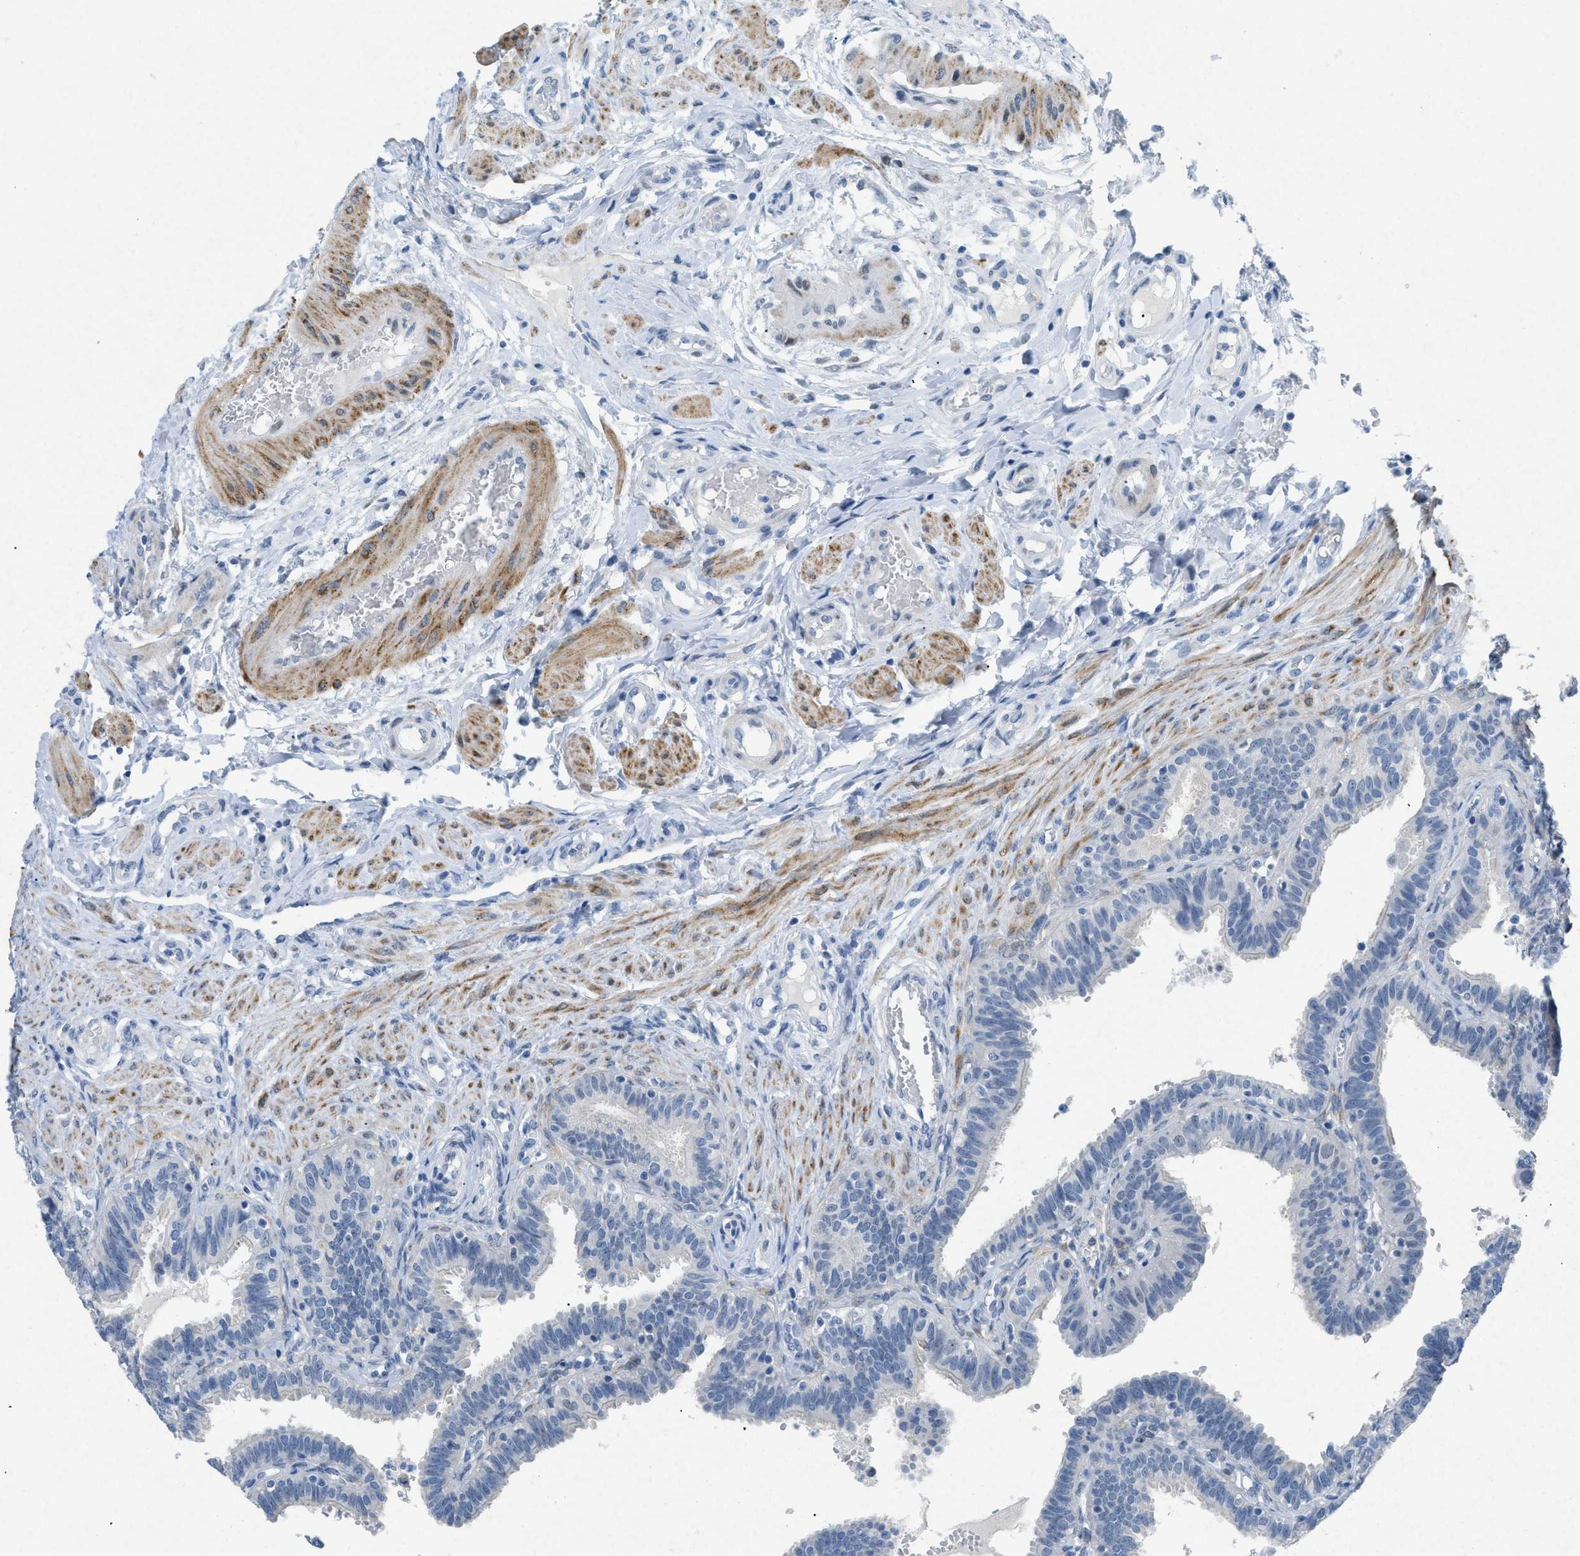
{"staining": {"intensity": "negative", "quantity": "none", "location": "none"}, "tissue": "fallopian tube", "cell_type": "Glandular cells", "image_type": "normal", "snomed": [{"axis": "morphology", "description": "Normal tissue, NOS"}, {"axis": "topography", "description": "Fallopian tube"}, {"axis": "topography", "description": "Placenta"}], "caption": "This is an immunohistochemistry histopathology image of normal human fallopian tube. There is no staining in glandular cells.", "gene": "TASOR", "patient": {"sex": "female", "age": 34}}